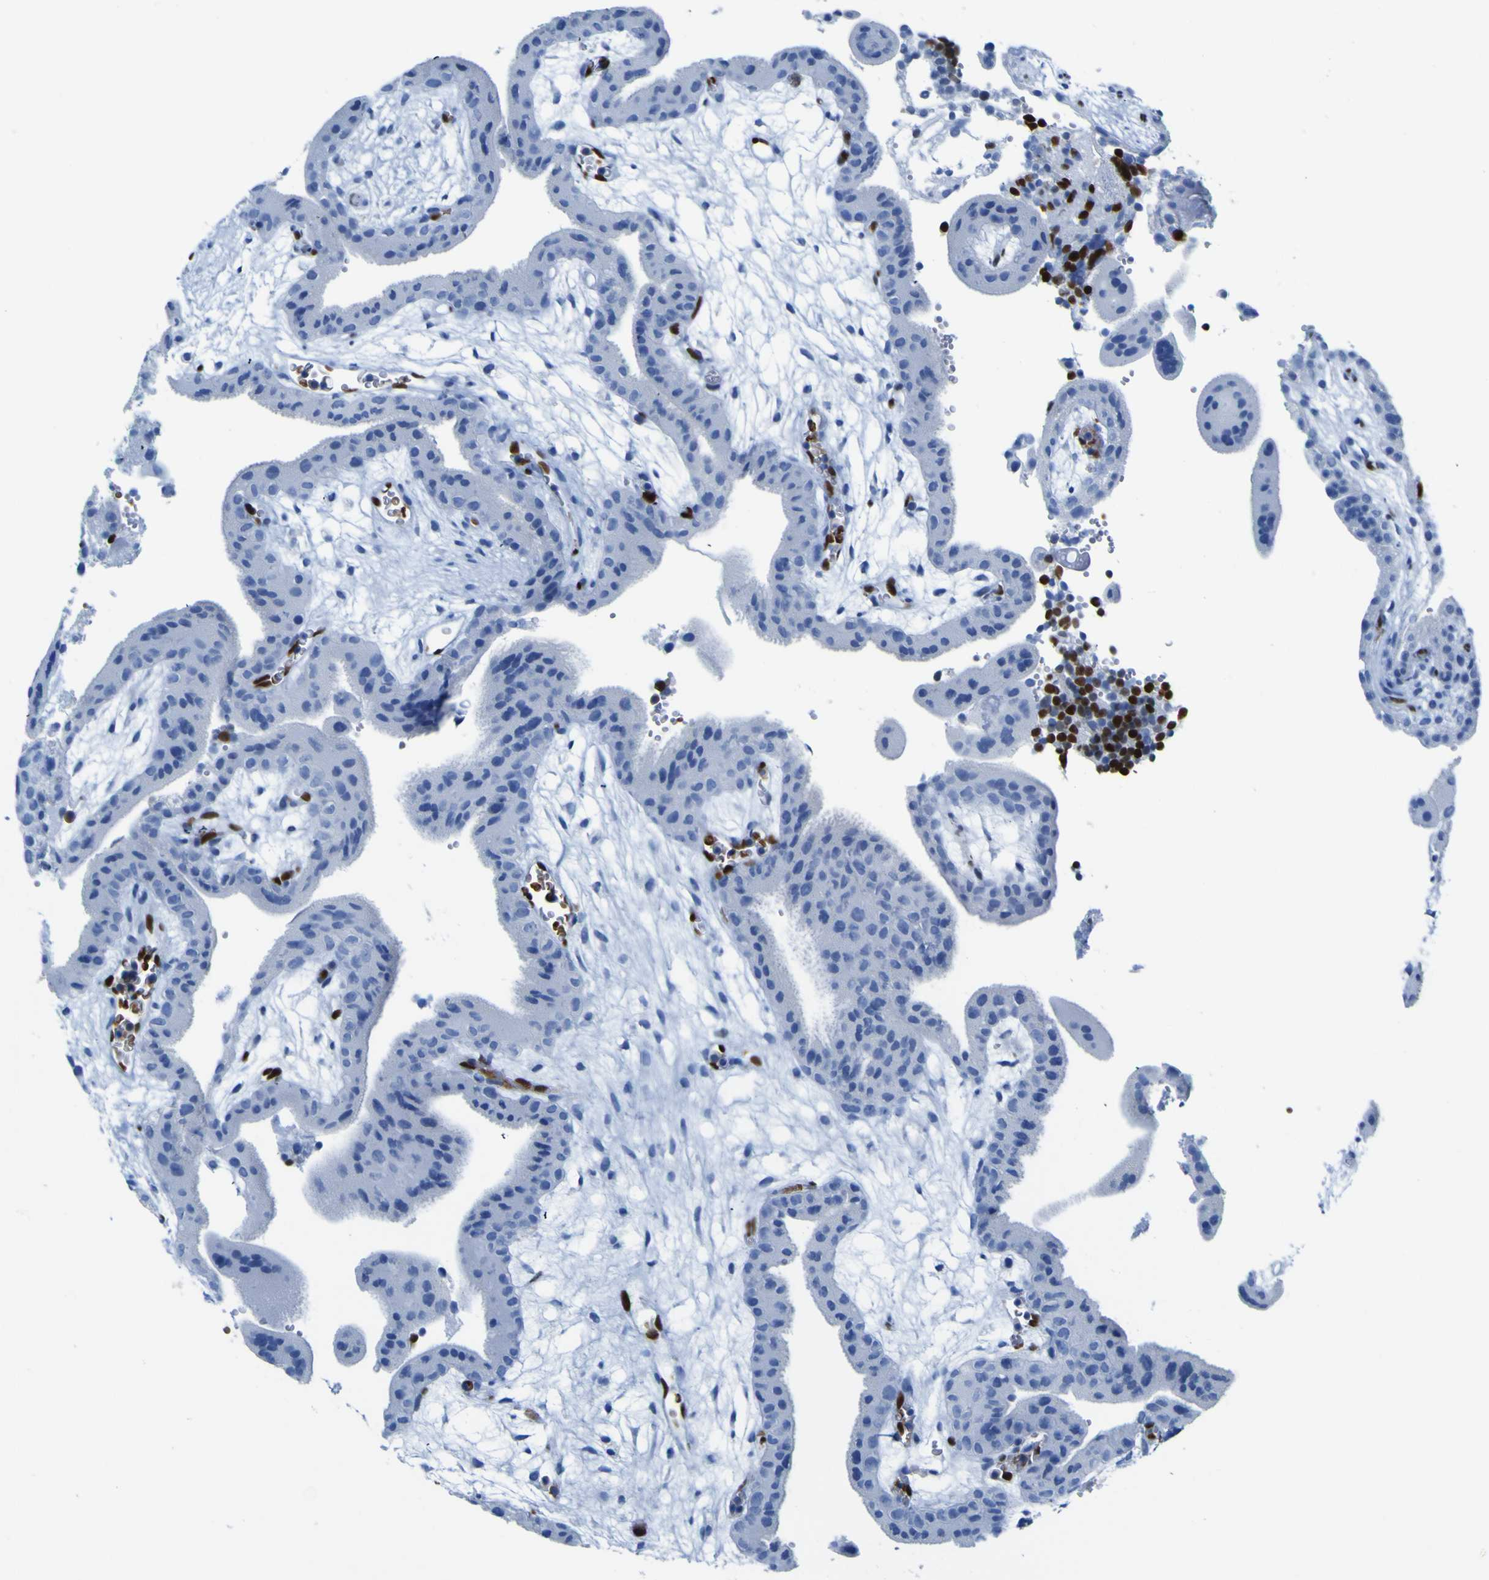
{"staining": {"intensity": "negative", "quantity": "none", "location": "none"}, "tissue": "placenta", "cell_type": "Decidual cells", "image_type": "normal", "snomed": [{"axis": "morphology", "description": "Normal tissue, NOS"}, {"axis": "topography", "description": "Placenta"}], "caption": "There is no significant positivity in decidual cells of placenta. The staining is performed using DAB (3,3'-diaminobenzidine) brown chromogen with nuclei counter-stained in using hematoxylin.", "gene": "DACH1", "patient": {"sex": "female", "age": 18}}